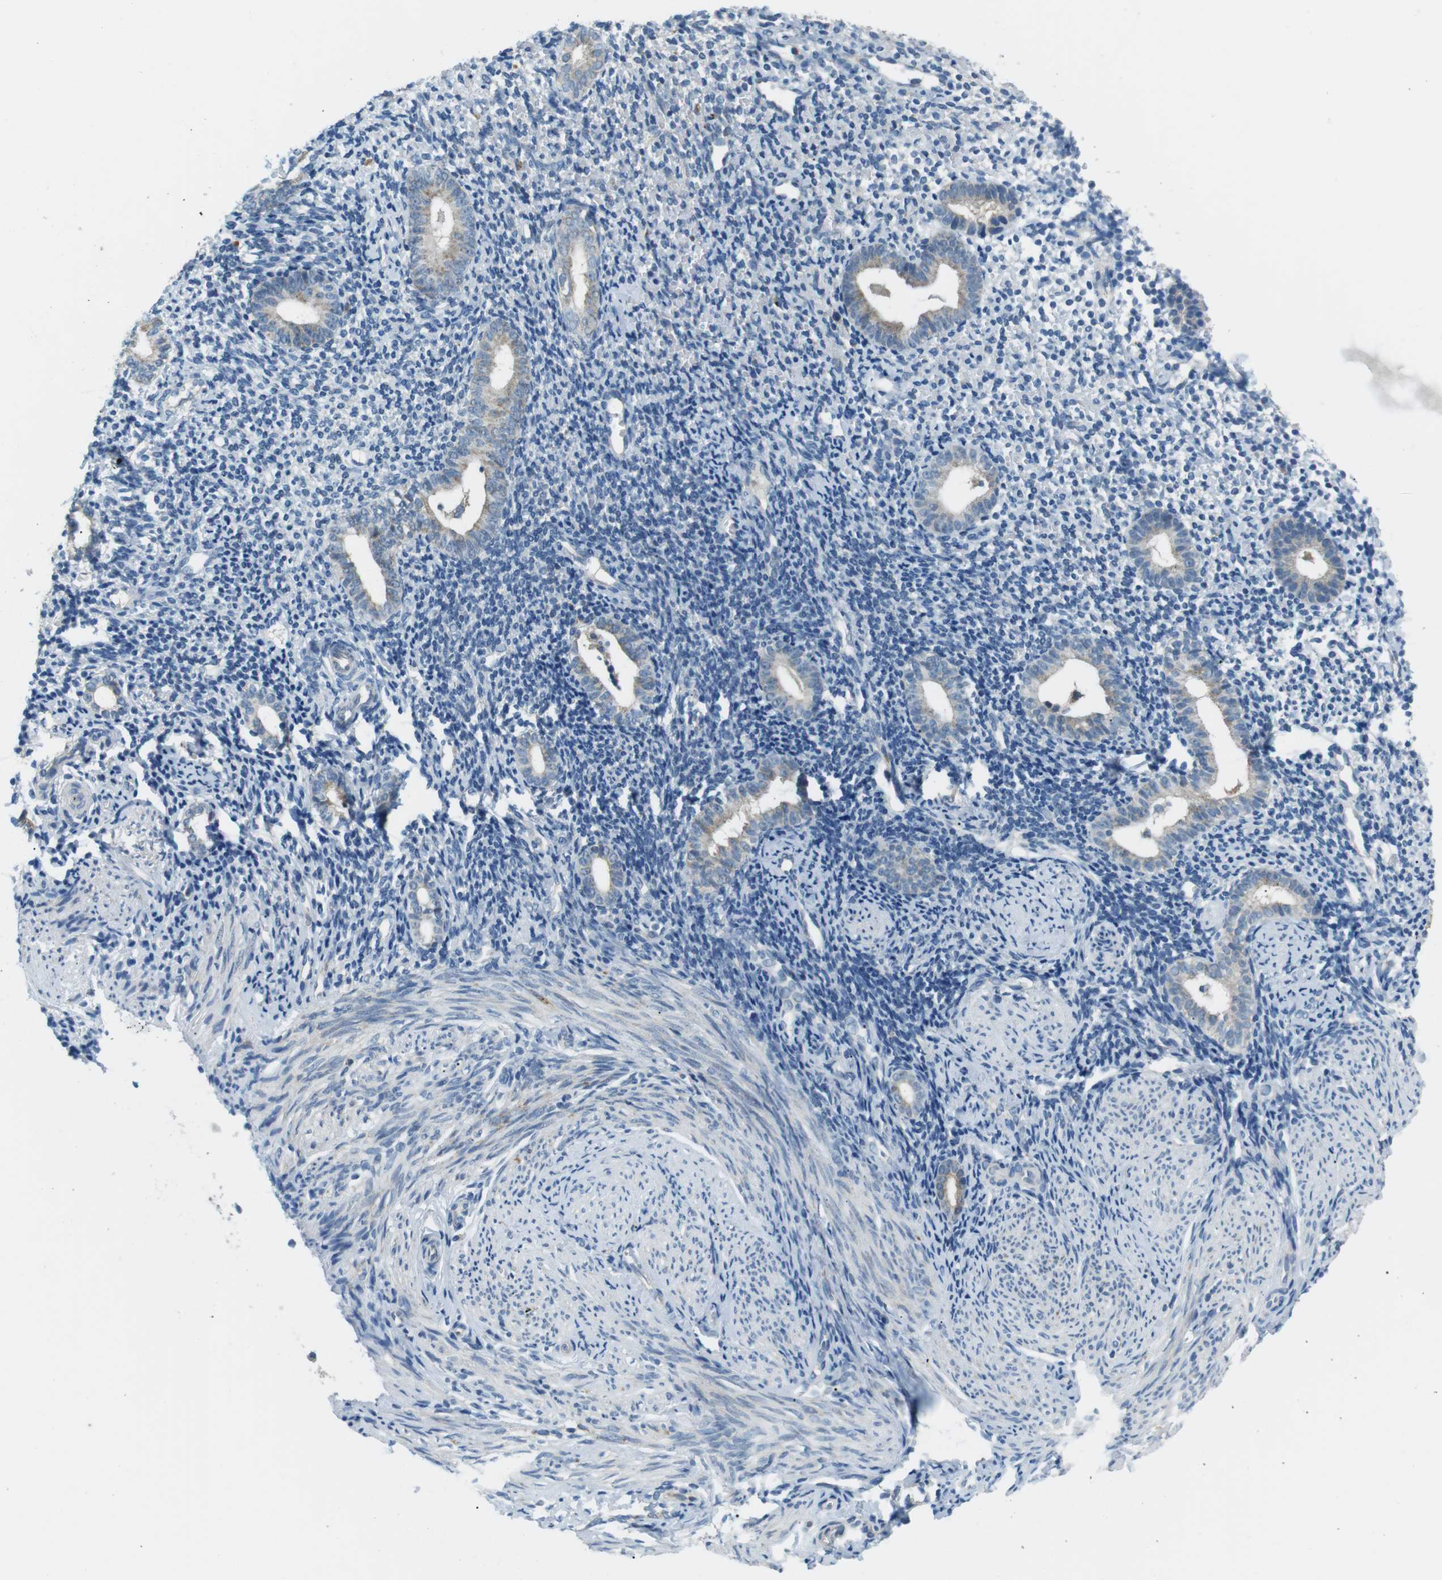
{"staining": {"intensity": "negative", "quantity": "none", "location": "none"}, "tissue": "endometrium", "cell_type": "Cells in endometrial stroma", "image_type": "normal", "snomed": [{"axis": "morphology", "description": "Normal tissue, NOS"}, {"axis": "topography", "description": "Endometrium"}], "caption": "This histopathology image is of unremarkable endometrium stained with immunohistochemistry (IHC) to label a protein in brown with the nuclei are counter-stained blue. There is no positivity in cells in endometrial stroma.", "gene": "BACE1", "patient": {"sex": "female", "age": 50}}